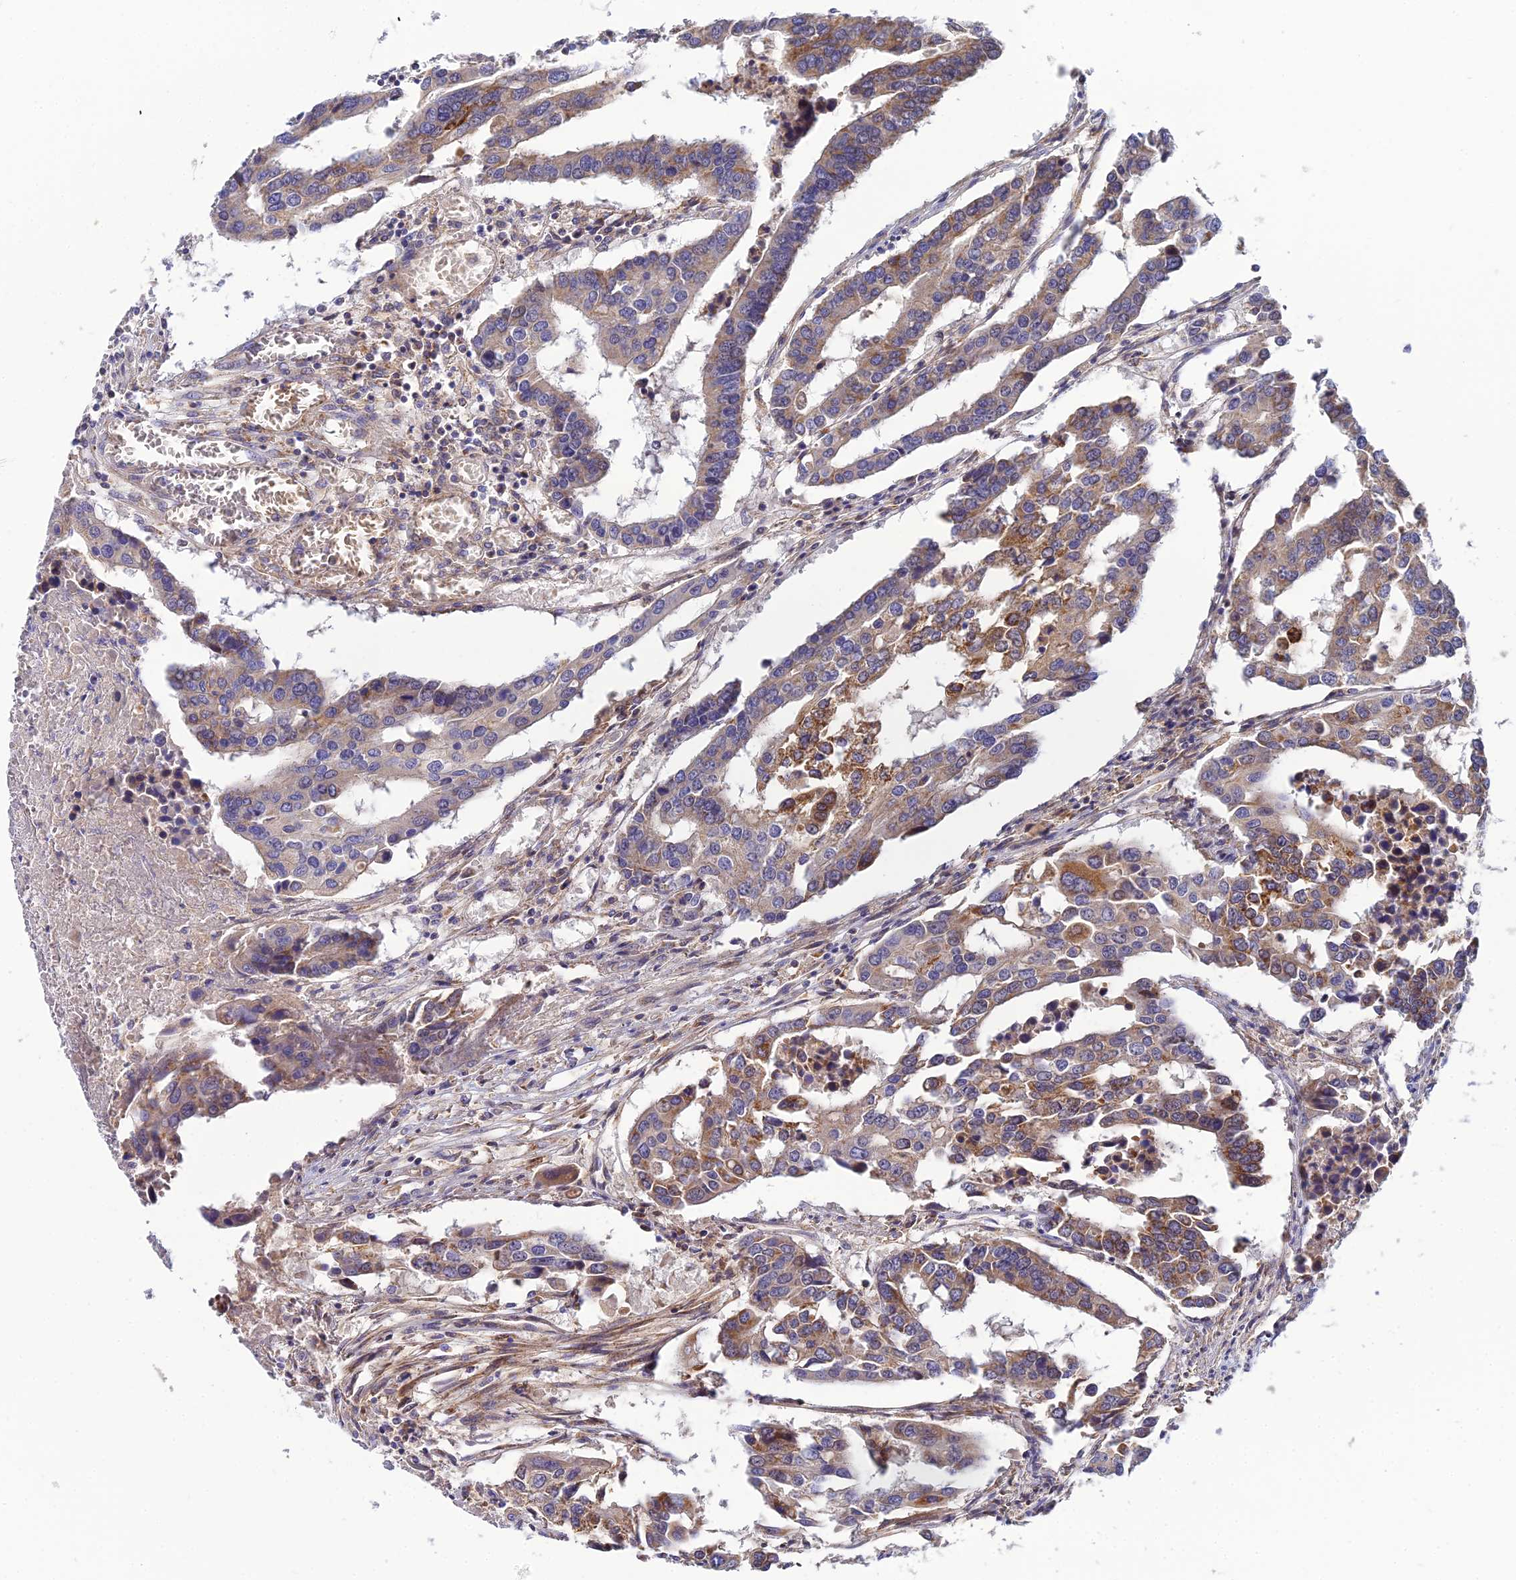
{"staining": {"intensity": "moderate", "quantity": "<25%", "location": "cytoplasmic/membranous"}, "tissue": "colorectal cancer", "cell_type": "Tumor cells", "image_type": "cancer", "snomed": [{"axis": "morphology", "description": "Adenocarcinoma, NOS"}, {"axis": "topography", "description": "Colon"}], "caption": "DAB immunohistochemical staining of colorectal adenocarcinoma demonstrates moderate cytoplasmic/membranous protein staining in approximately <25% of tumor cells. (DAB = brown stain, brightfield microscopy at high magnification).", "gene": "ACOT2", "patient": {"sex": "male", "age": 77}}